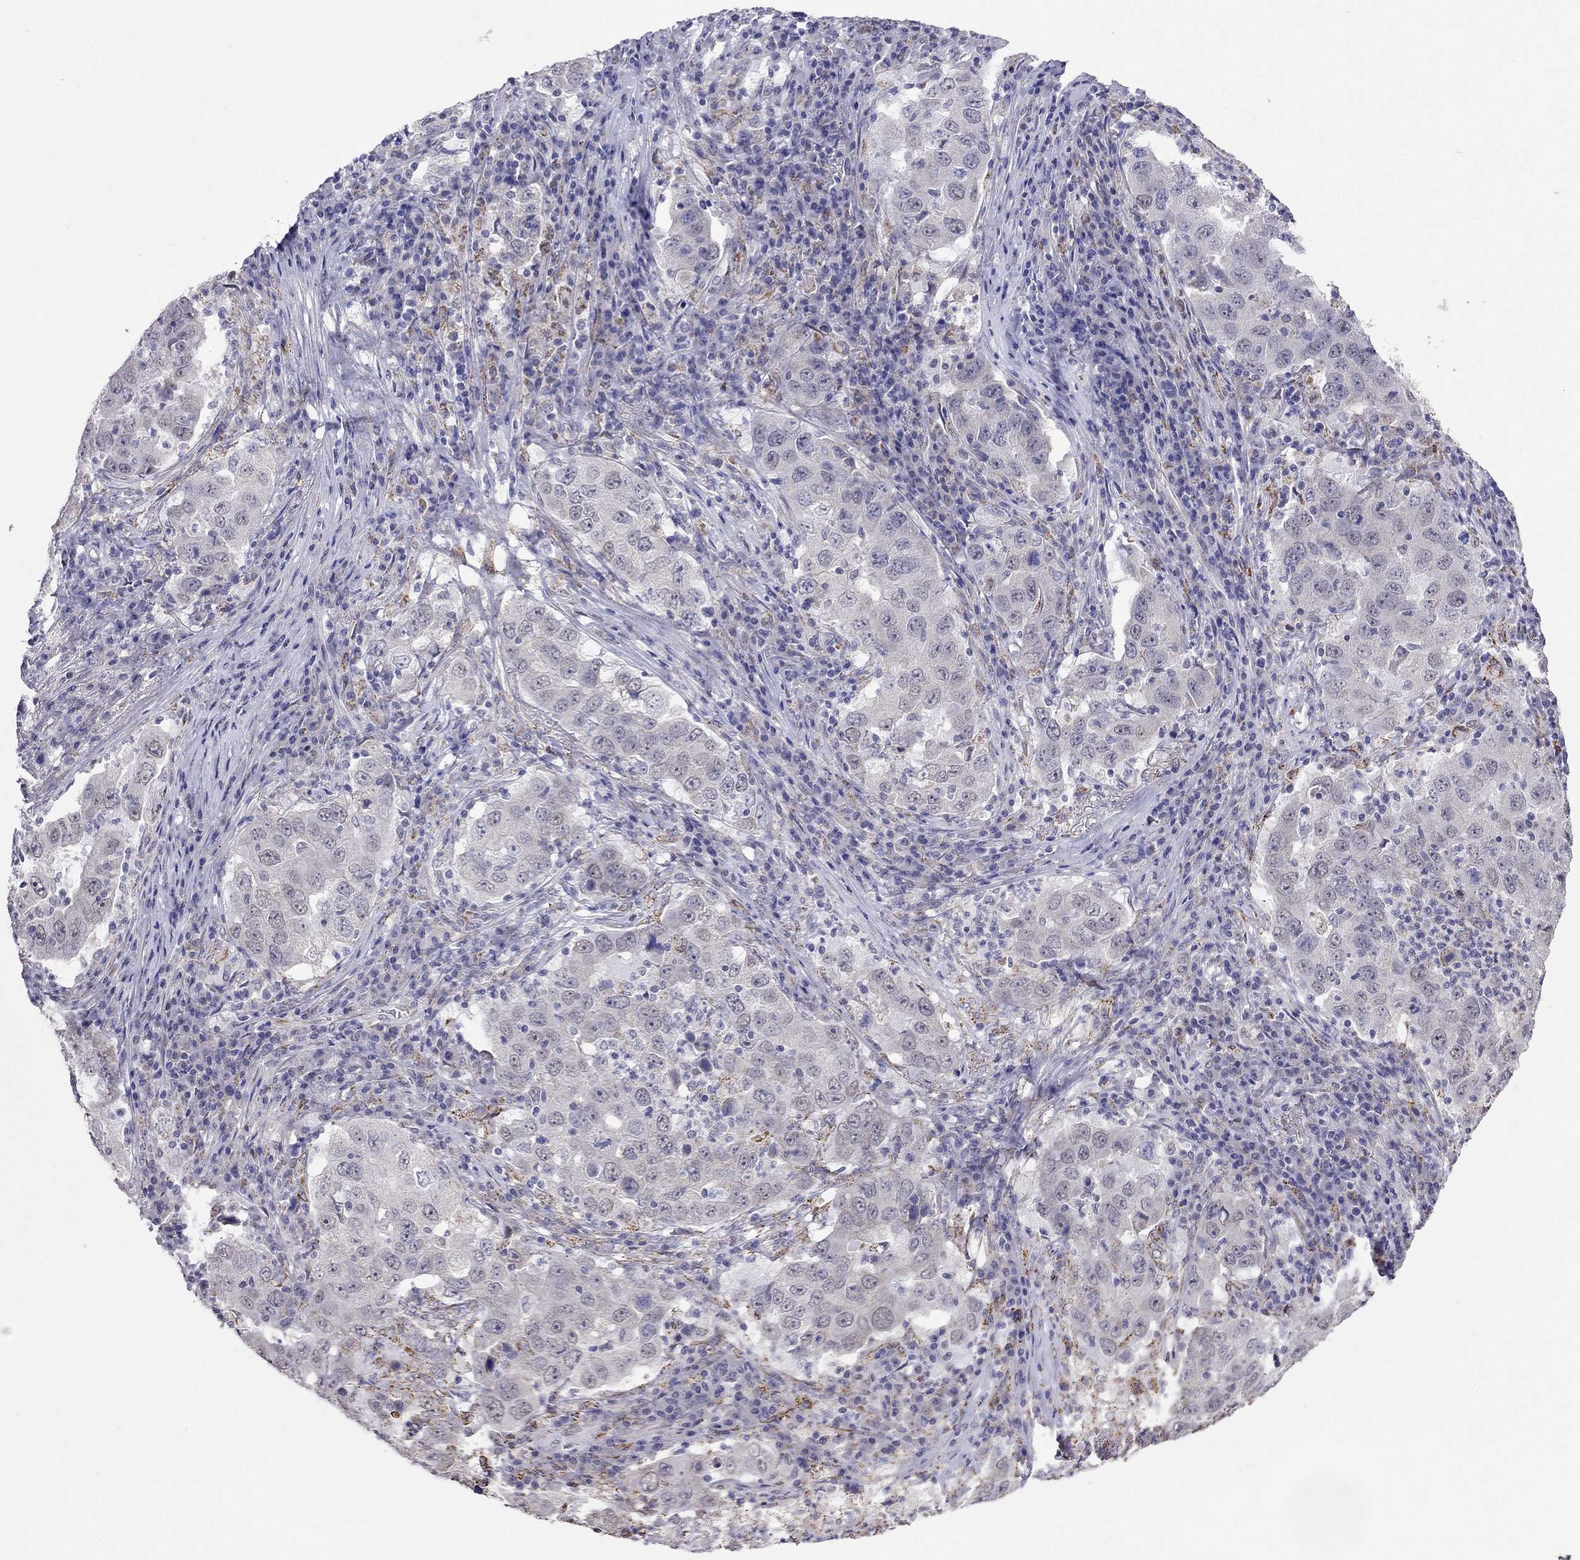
{"staining": {"intensity": "negative", "quantity": "none", "location": "none"}, "tissue": "lung cancer", "cell_type": "Tumor cells", "image_type": "cancer", "snomed": [{"axis": "morphology", "description": "Adenocarcinoma, NOS"}, {"axis": "topography", "description": "Lung"}], "caption": "Protein analysis of lung cancer exhibits no significant expression in tumor cells.", "gene": "MYO3B", "patient": {"sex": "male", "age": 73}}